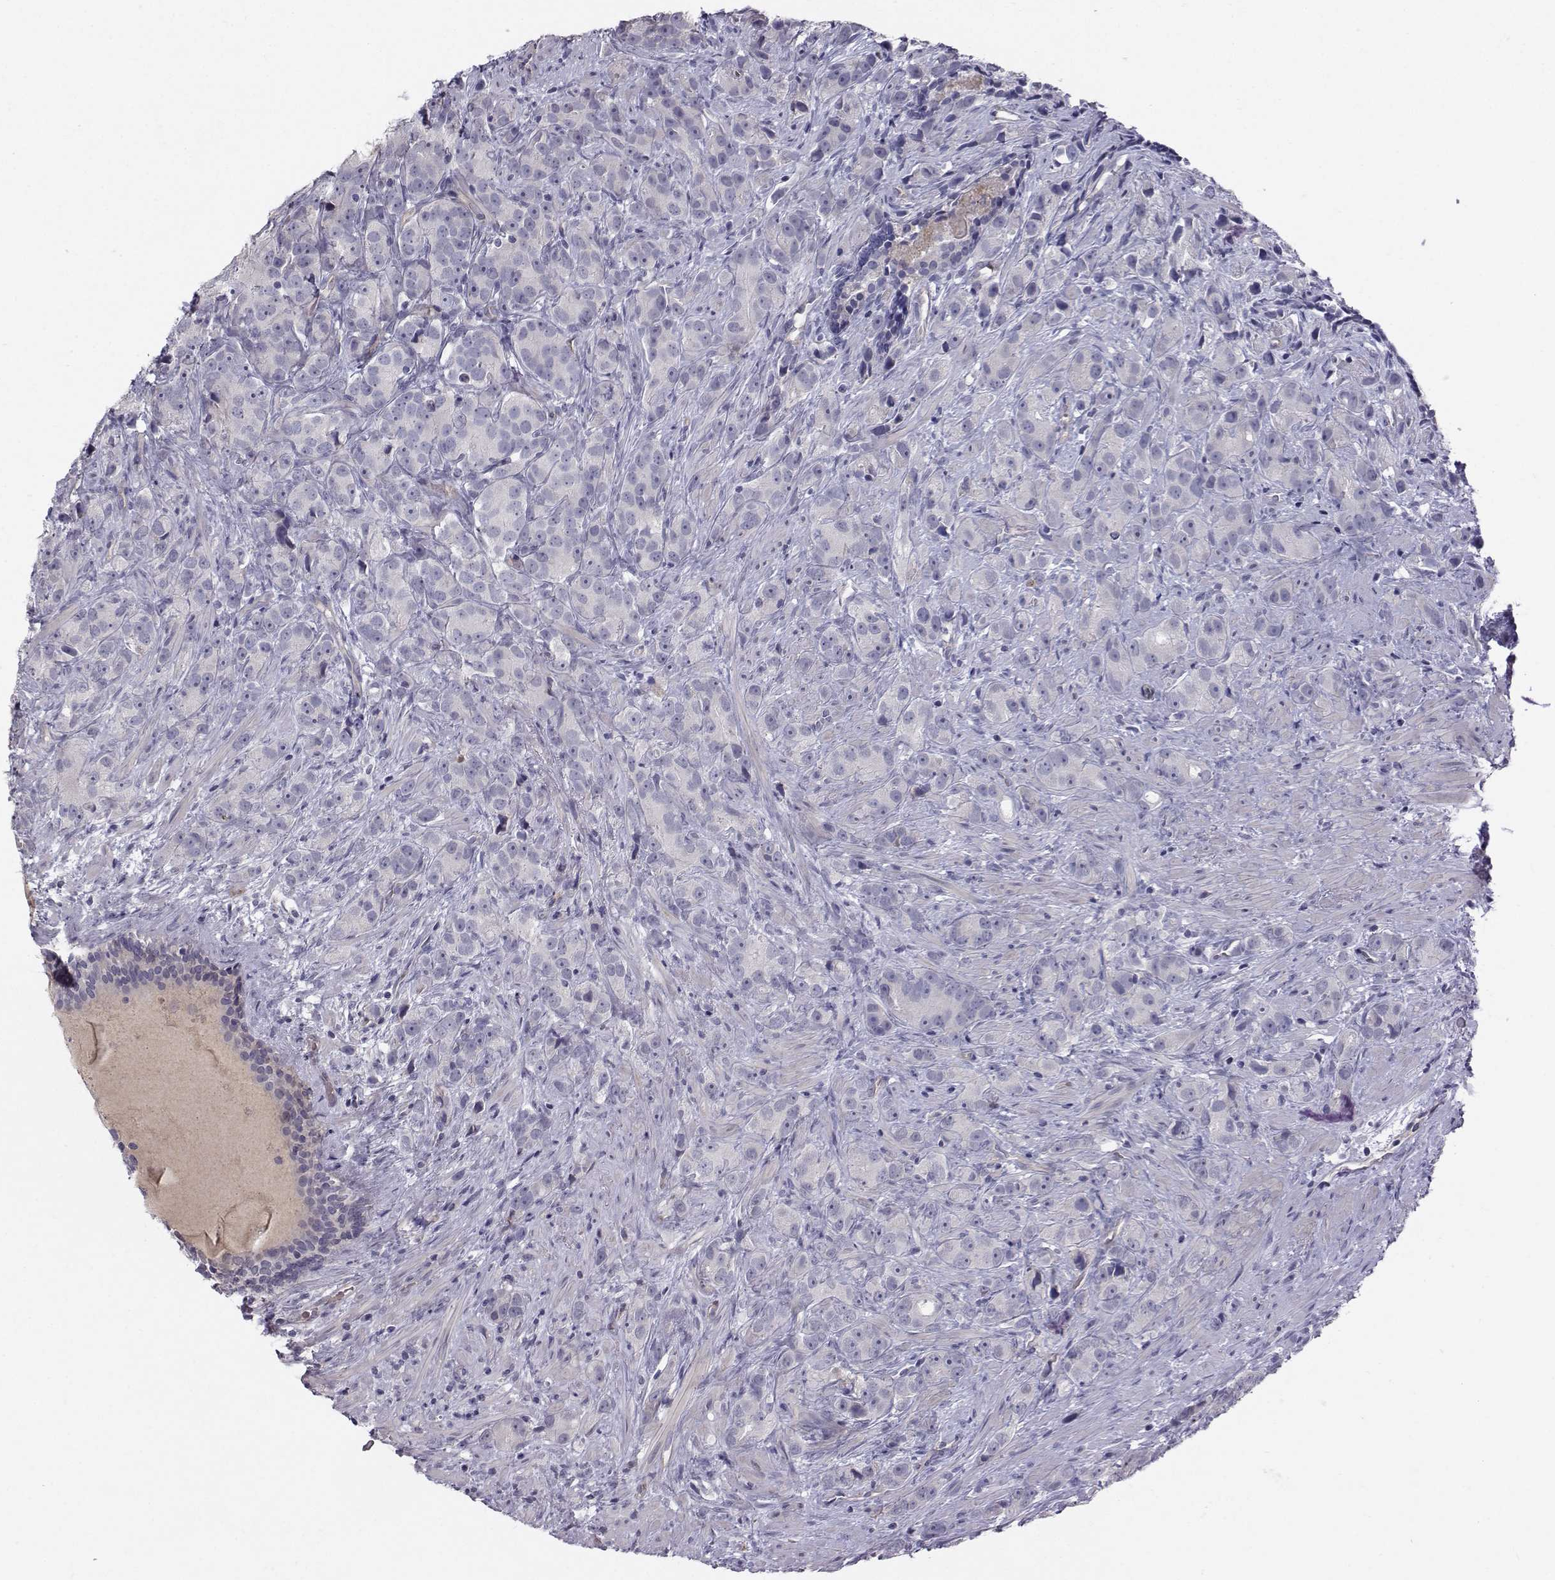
{"staining": {"intensity": "negative", "quantity": "none", "location": "none"}, "tissue": "prostate cancer", "cell_type": "Tumor cells", "image_type": "cancer", "snomed": [{"axis": "morphology", "description": "Adenocarcinoma, High grade"}, {"axis": "topography", "description": "Prostate"}], "caption": "Micrograph shows no significant protein positivity in tumor cells of prostate cancer.", "gene": "OPRD1", "patient": {"sex": "male", "age": 90}}